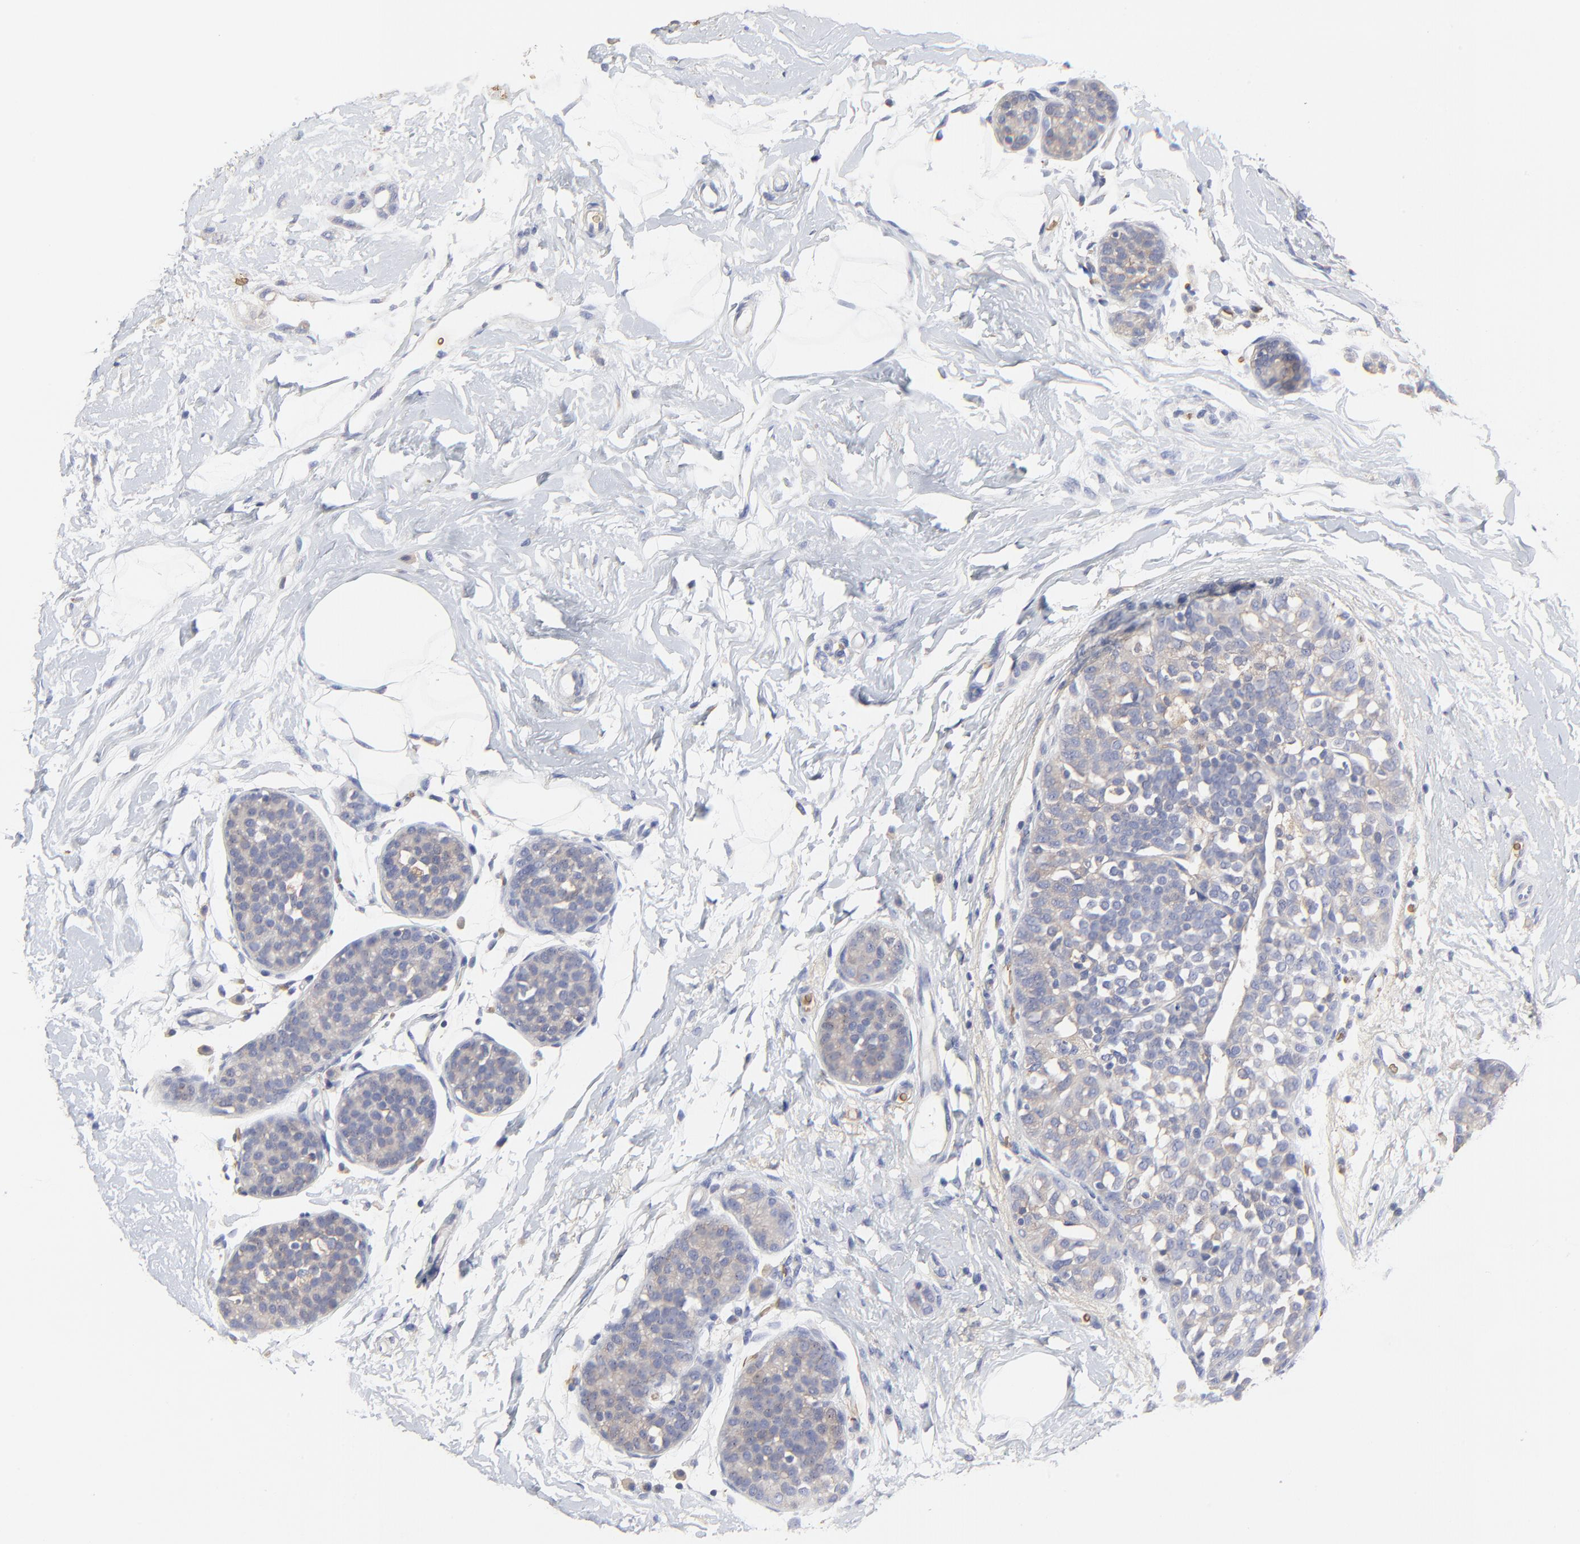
{"staining": {"intensity": "weak", "quantity": ">75%", "location": "cytoplasmic/membranous"}, "tissue": "breast cancer", "cell_type": "Tumor cells", "image_type": "cancer", "snomed": [{"axis": "morphology", "description": "Lobular carcinoma, in situ"}, {"axis": "morphology", "description": "Lobular carcinoma"}, {"axis": "topography", "description": "Breast"}], "caption": "Immunohistochemistry (IHC) (DAB (3,3'-diaminobenzidine)) staining of human breast cancer (lobular carcinoma in situ) displays weak cytoplasmic/membranous protein staining in about >75% of tumor cells.", "gene": "PAG1", "patient": {"sex": "female", "age": 41}}